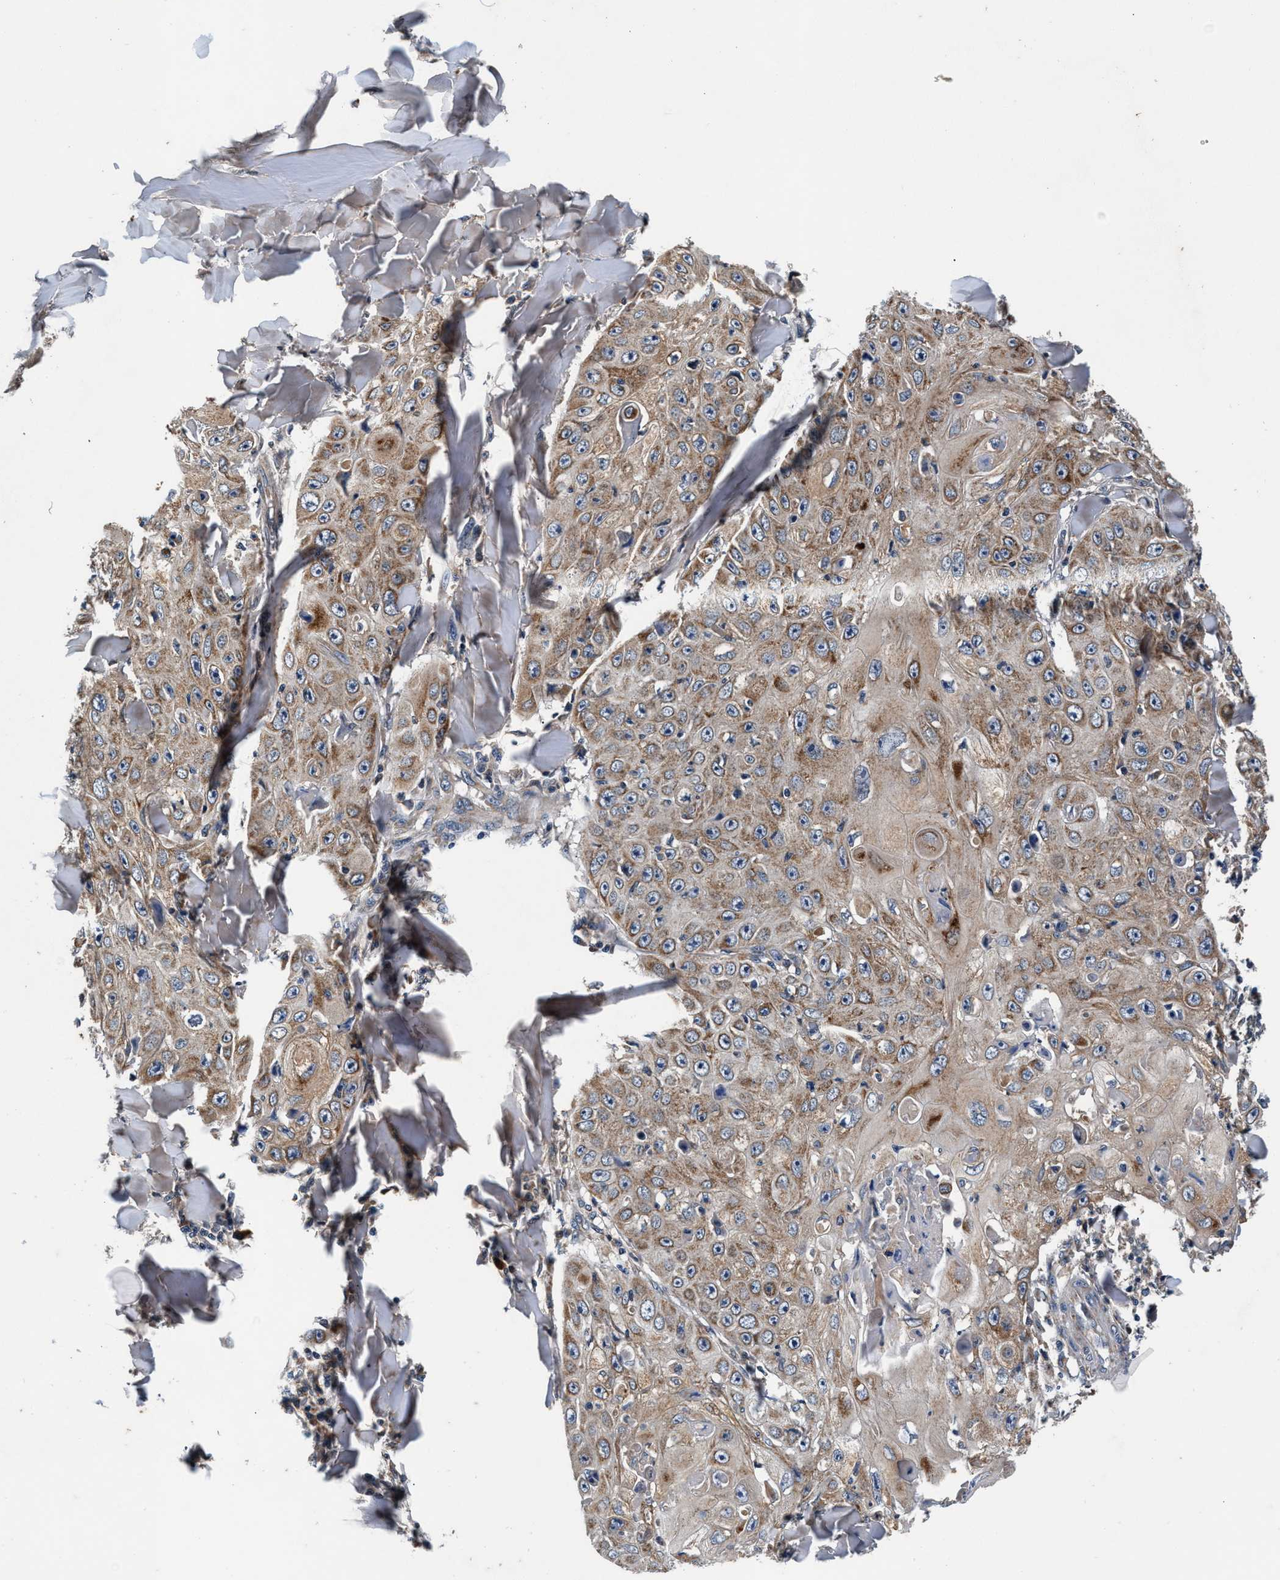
{"staining": {"intensity": "moderate", "quantity": ">75%", "location": "cytoplasmic/membranous"}, "tissue": "skin cancer", "cell_type": "Tumor cells", "image_type": "cancer", "snomed": [{"axis": "morphology", "description": "Squamous cell carcinoma, NOS"}, {"axis": "topography", "description": "Skin"}], "caption": "Brown immunohistochemical staining in human skin cancer exhibits moderate cytoplasmic/membranous expression in approximately >75% of tumor cells.", "gene": "IMMT", "patient": {"sex": "male", "age": 86}}